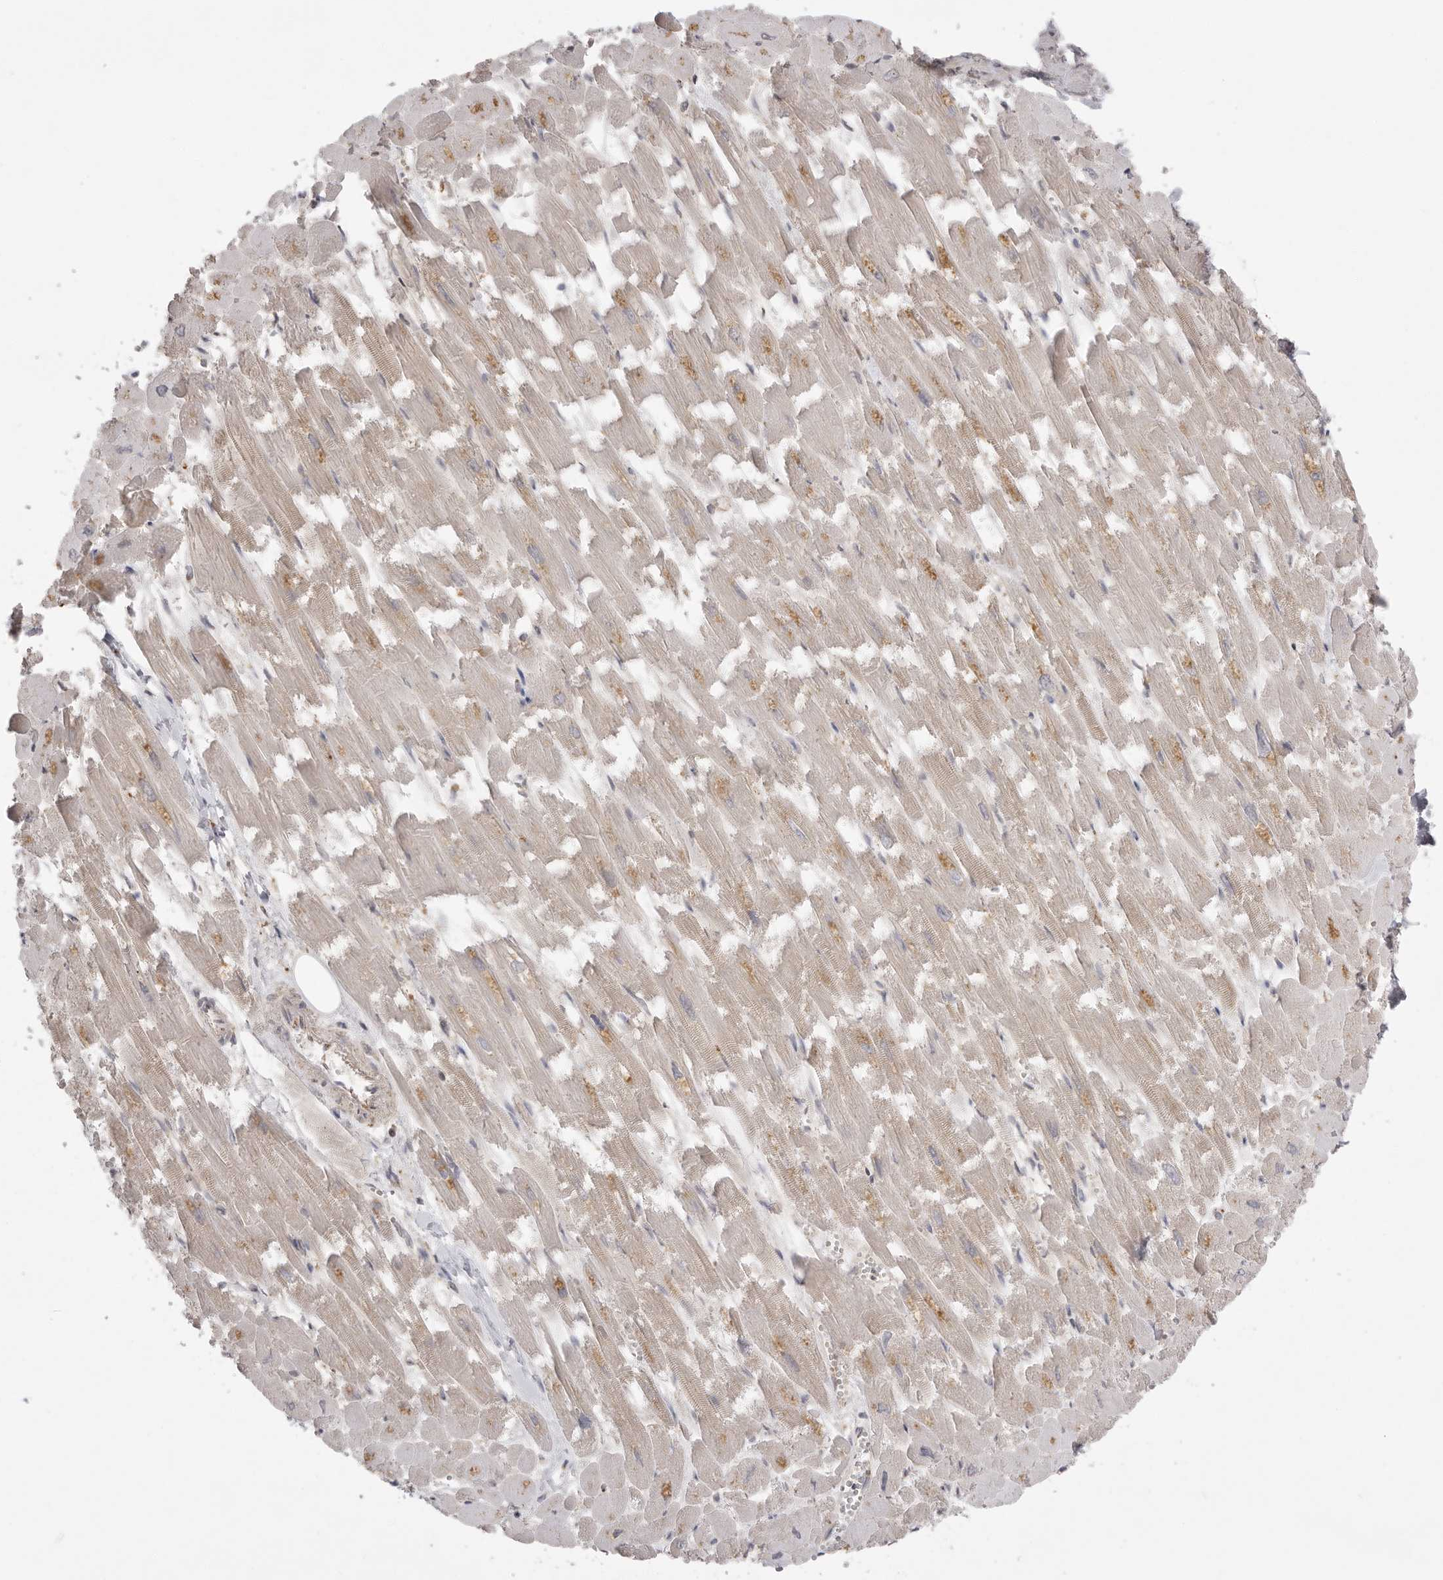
{"staining": {"intensity": "moderate", "quantity": "<25%", "location": "cytoplasmic/membranous"}, "tissue": "heart muscle", "cell_type": "Cardiomyocytes", "image_type": "normal", "snomed": [{"axis": "morphology", "description": "Normal tissue, NOS"}, {"axis": "topography", "description": "Heart"}], "caption": "A histopathology image showing moderate cytoplasmic/membranous expression in about <25% of cardiomyocytes in benign heart muscle, as visualized by brown immunohistochemical staining.", "gene": "TLR3", "patient": {"sex": "male", "age": 54}}